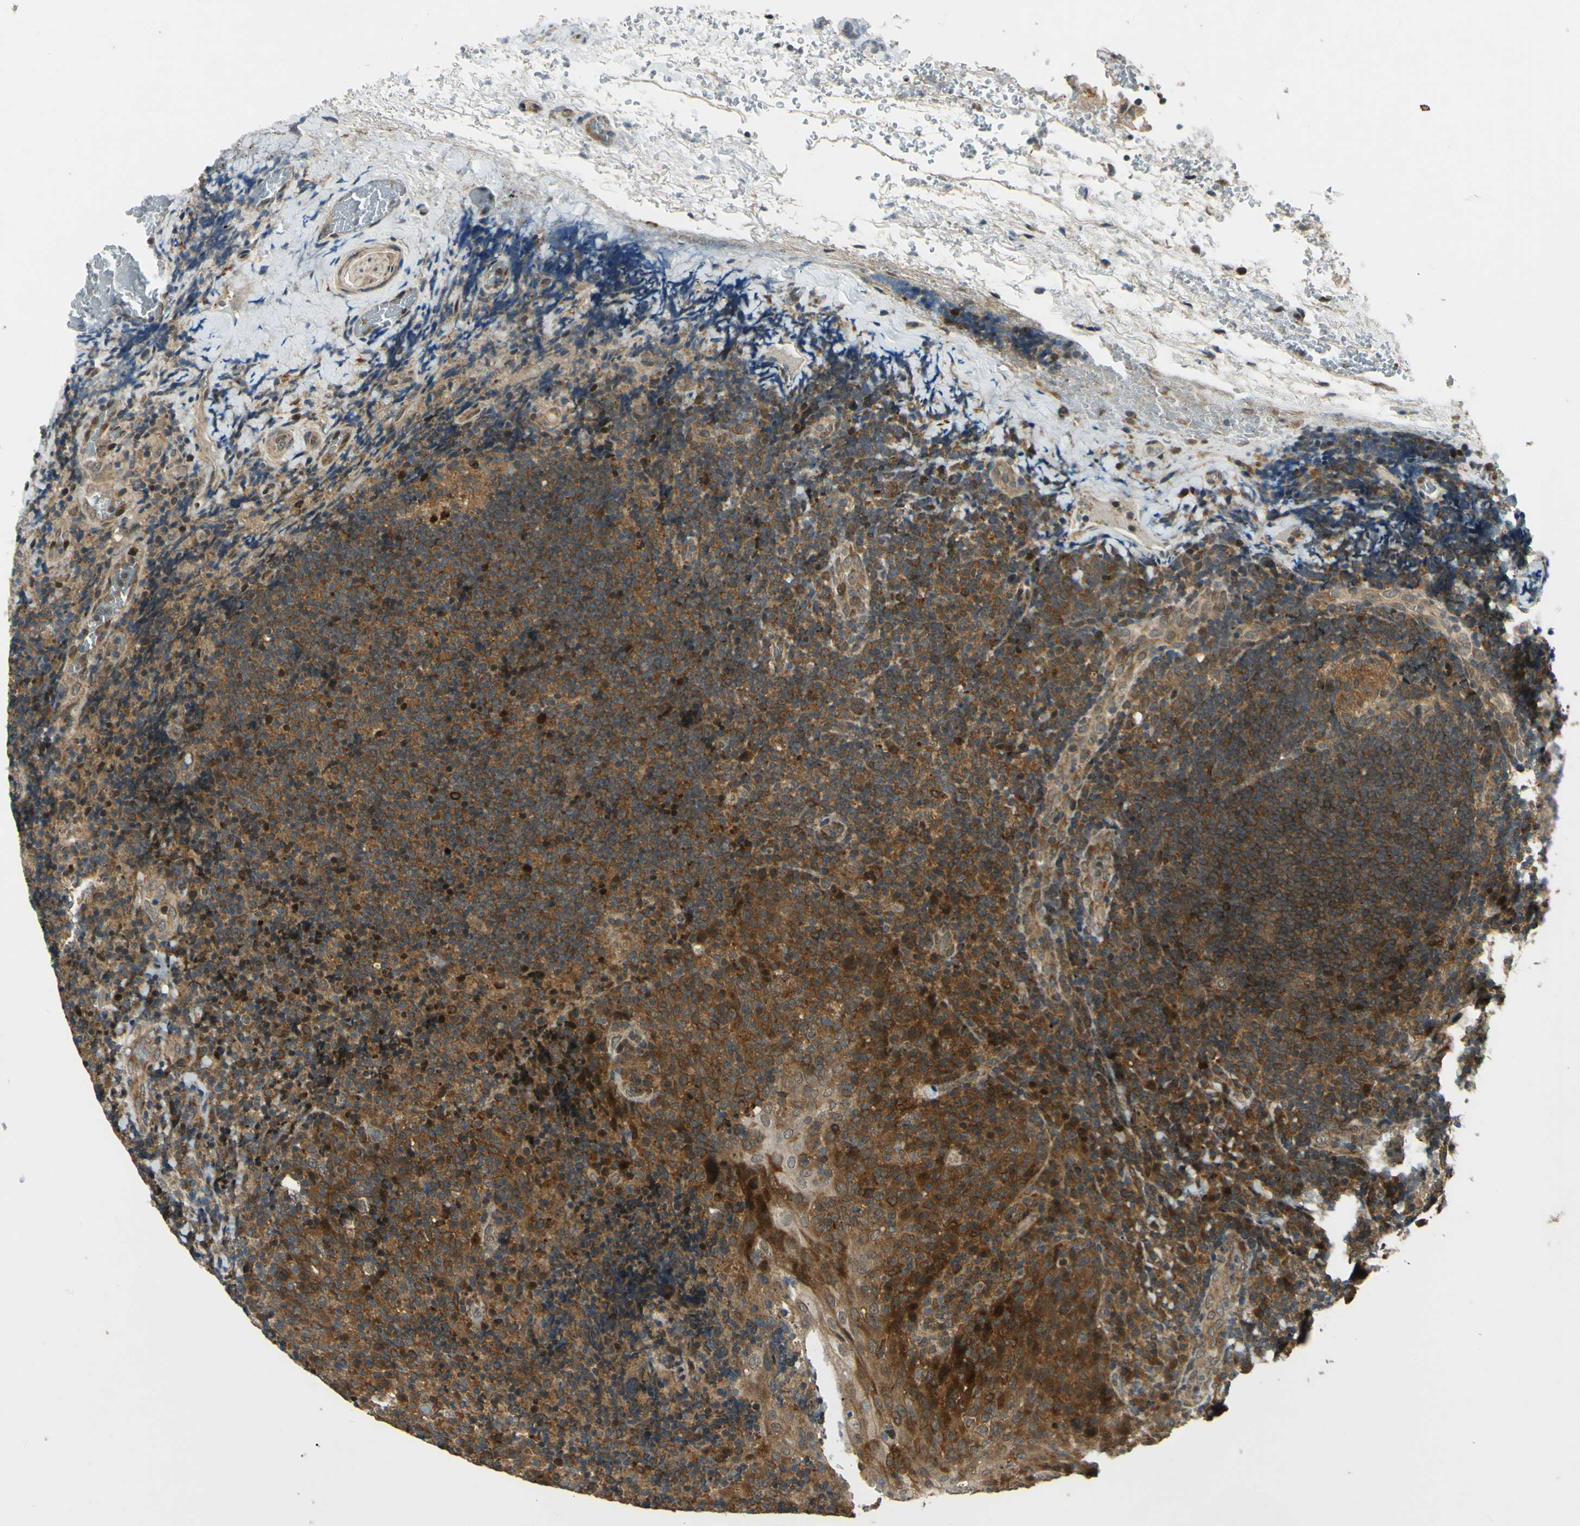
{"staining": {"intensity": "moderate", "quantity": ">75%", "location": "cytoplasmic/membranous"}, "tissue": "lymphoma", "cell_type": "Tumor cells", "image_type": "cancer", "snomed": [{"axis": "morphology", "description": "Malignant lymphoma, non-Hodgkin's type, High grade"}, {"axis": "topography", "description": "Tonsil"}], "caption": "Malignant lymphoma, non-Hodgkin's type (high-grade) was stained to show a protein in brown. There is medium levels of moderate cytoplasmic/membranous expression in approximately >75% of tumor cells.", "gene": "ABCC8", "patient": {"sex": "female", "age": 36}}